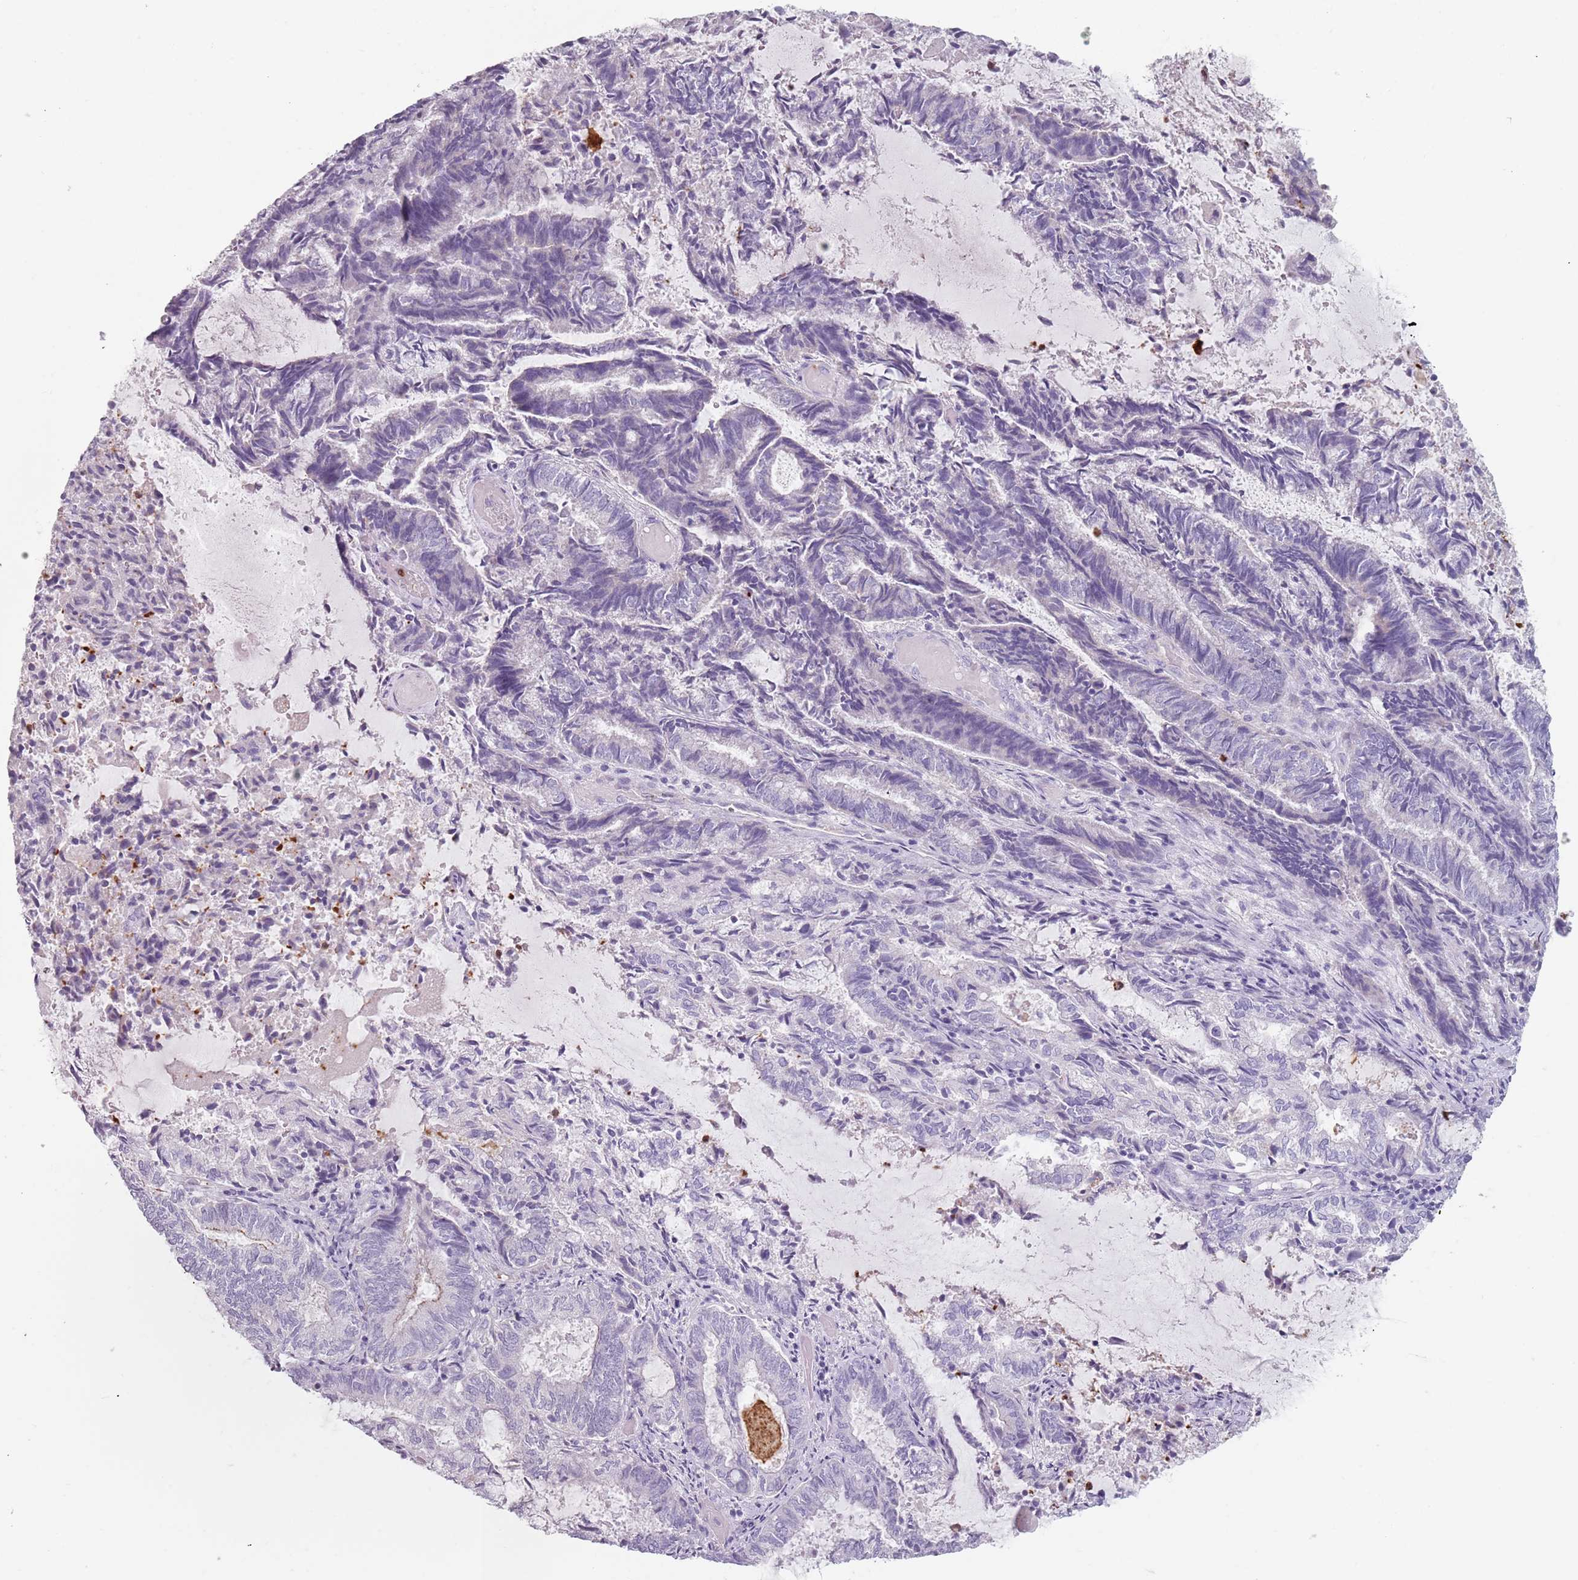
{"staining": {"intensity": "negative", "quantity": "none", "location": "none"}, "tissue": "endometrial cancer", "cell_type": "Tumor cells", "image_type": "cancer", "snomed": [{"axis": "morphology", "description": "Adenocarcinoma, NOS"}, {"axis": "topography", "description": "Endometrium"}], "caption": "This is an immunohistochemistry micrograph of human endometrial cancer. There is no staining in tumor cells.", "gene": "ZNF584", "patient": {"sex": "female", "age": 80}}